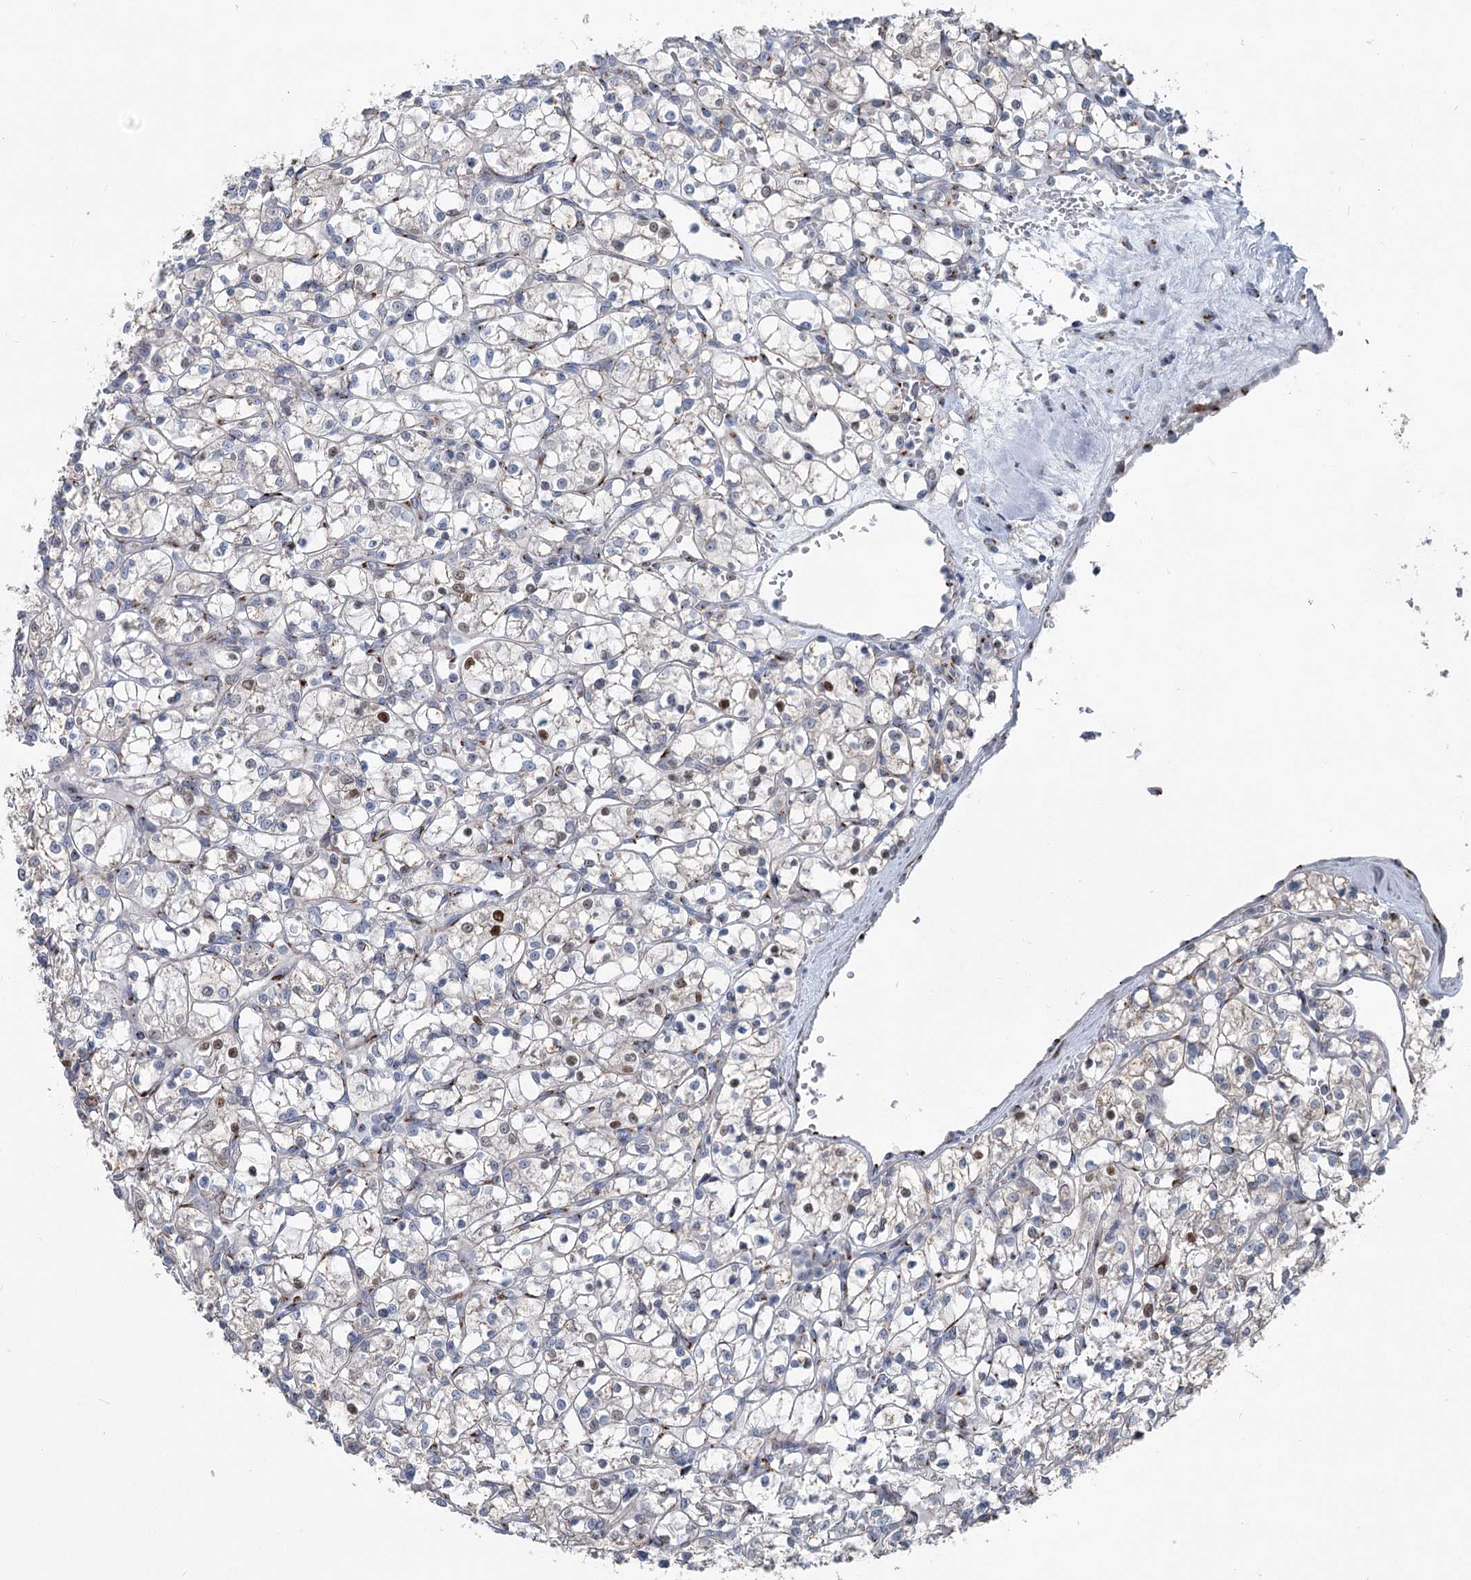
{"staining": {"intensity": "moderate", "quantity": "<25%", "location": "nuclear"}, "tissue": "renal cancer", "cell_type": "Tumor cells", "image_type": "cancer", "snomed": [{"axis": "morphology", "description": "Adenocarcinoma, NOS"}, {"axis": "topography", "description": "Kidney"}], "caption": "The immunohistochemical stain labels moderate nuclear expression in tumor cells of renal cancer (adenocarcinoma) tissue. (brown staining indicates protein expression, while blue staining denotes nuclei).", "gene": "ITIH5", "patient": {"sex": "female", "age": 69}}